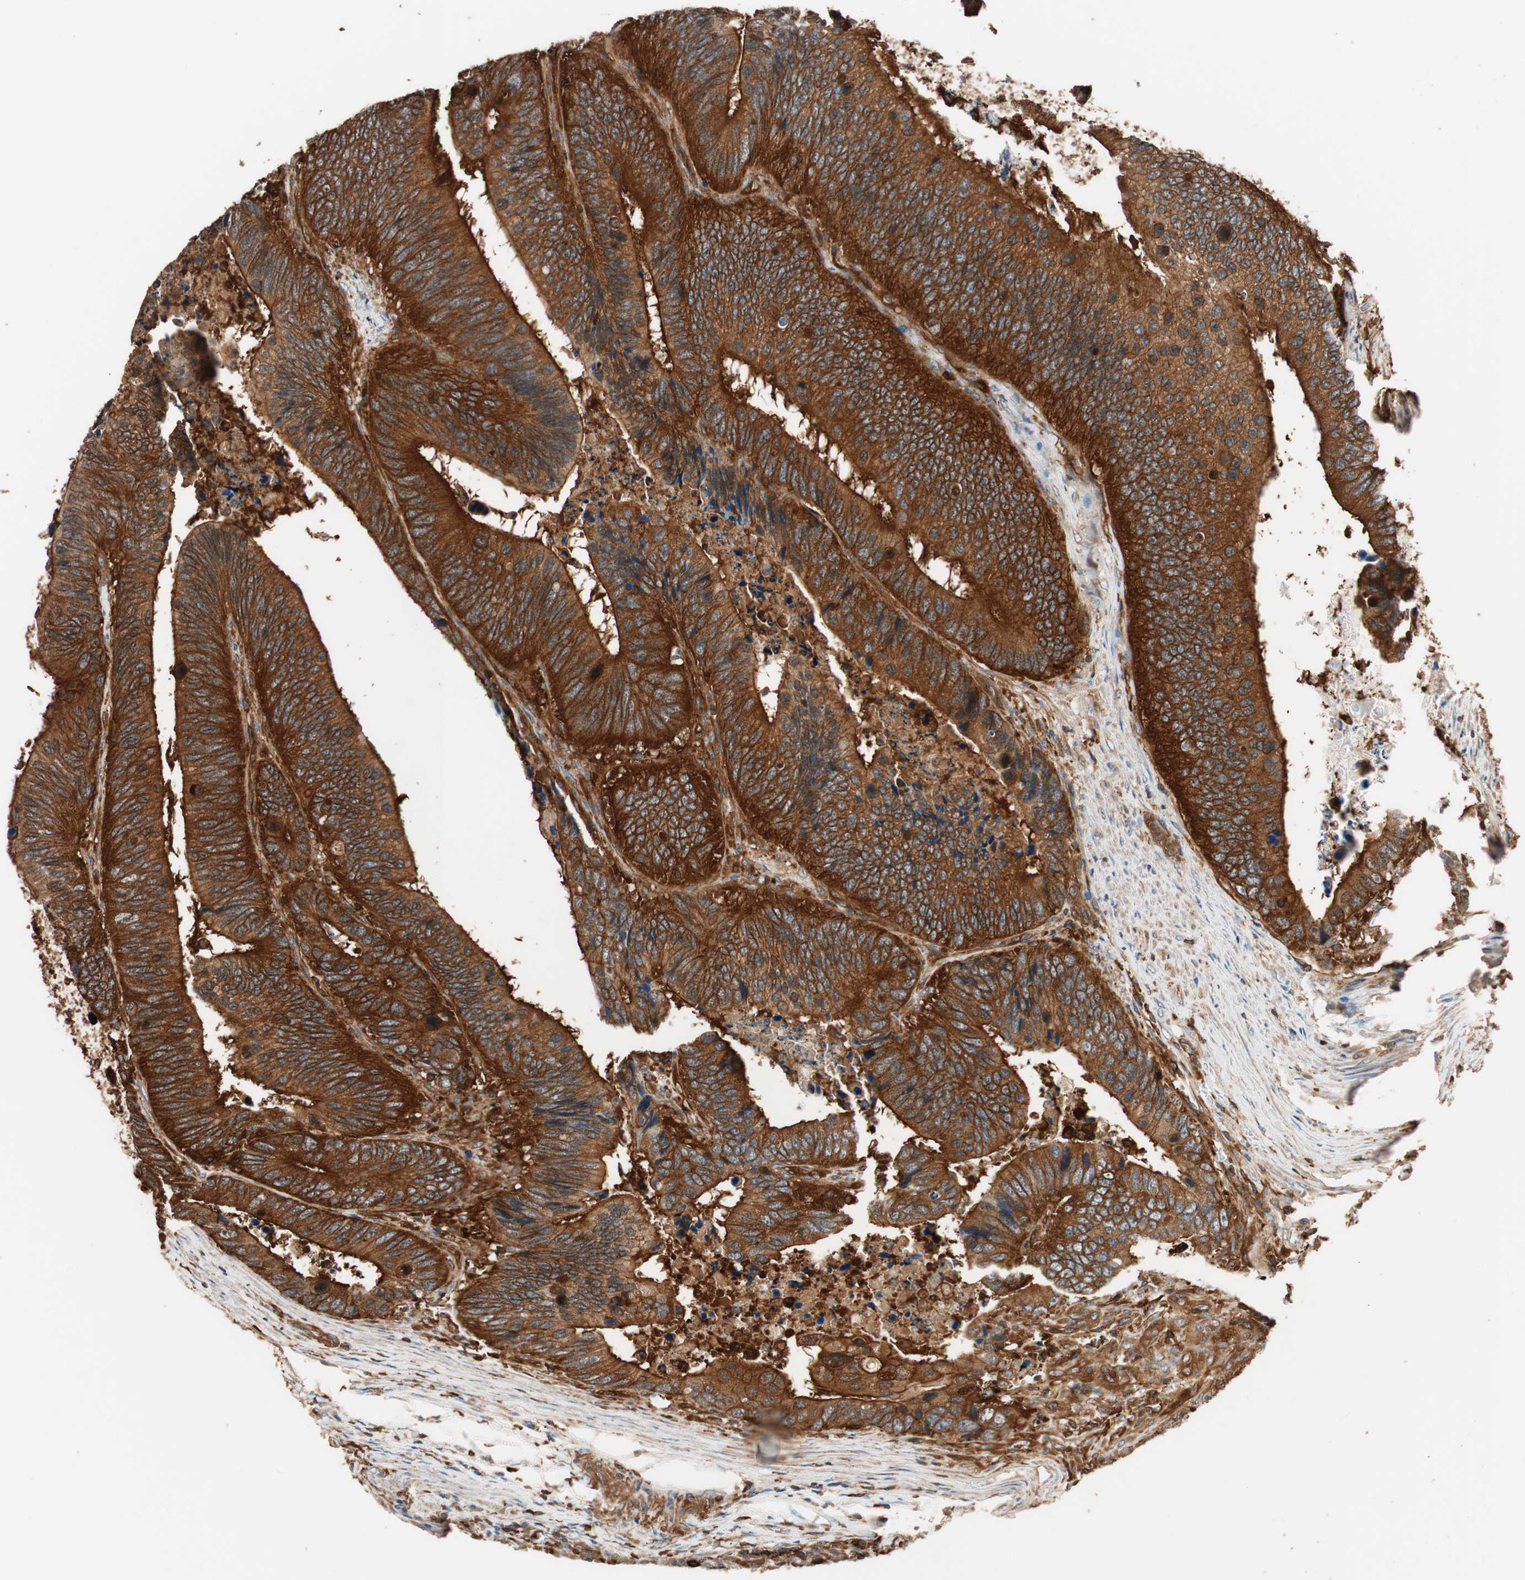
{"staining": {"intensity": "strong", "quantity": ">75%", "location": "cytoplasmic/membranous"}, "tissue": "colorectal cancer", "cell_type": "Tumor cells", "image_type": "cancer", "snomed": [{"axis": "morphology", "description": "Adenocarcinoma, NOS"}, {"axis": "topography", "description": "Colon"}], "caption": "Colorectal cancer tissue demonstrates strong cytoplasmic/membranous positivity in approximately >75% of tumor cells", "gene": "VASP", "patient": {"sex": "male", "age": 72}}